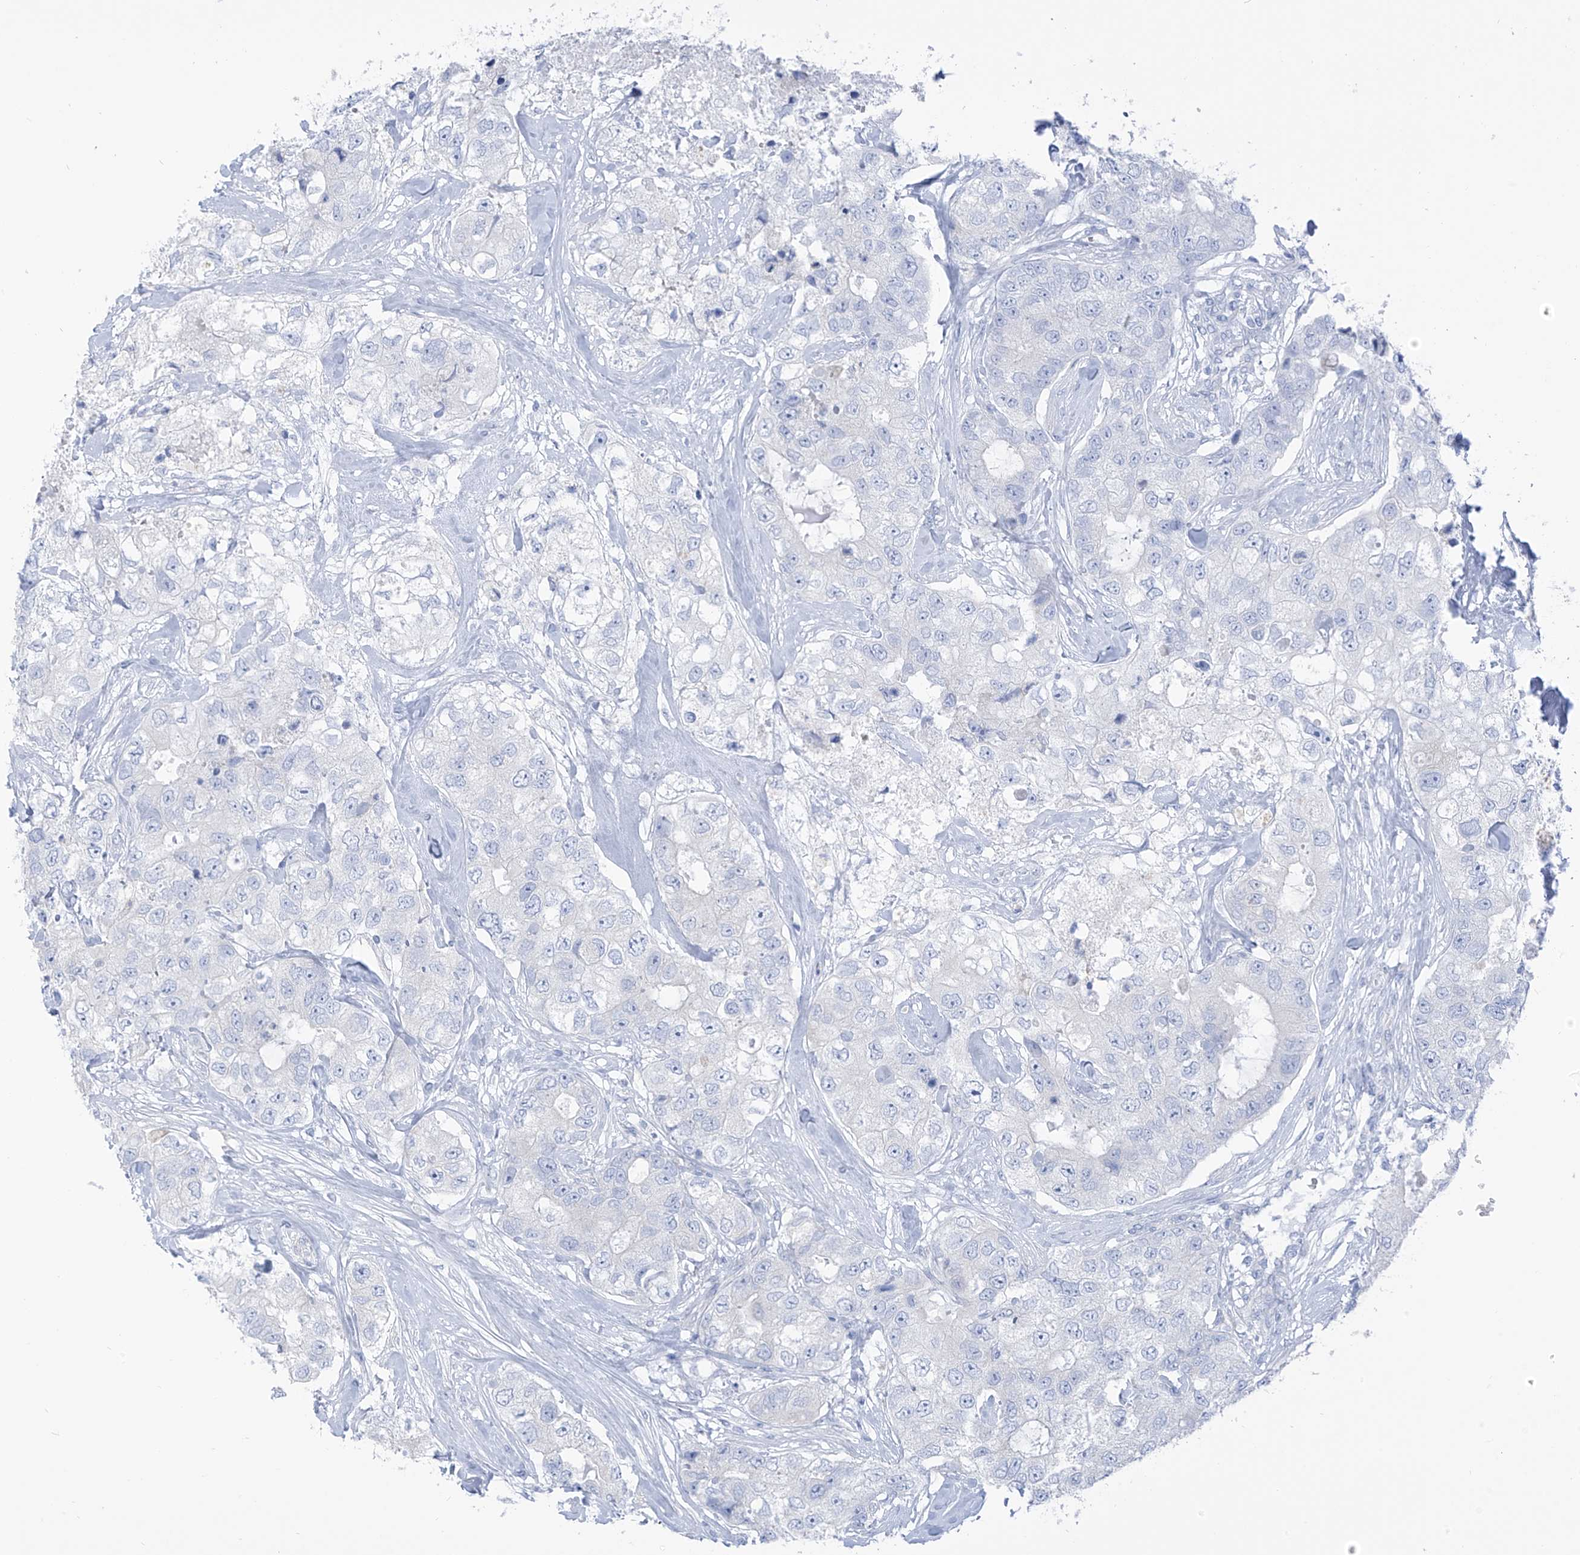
{"staining": {"intensity": "negative", "quantity": "none", "location": "none"}, "tissue": "breast cancer", "cell_type": "Tumor cells", "image_type": "cancer", "snomed": [{"axis": "morphology", "description": "Duct carcinoma"}, {"axis": "topography", "description": "Breast"}], "caption": "Immunohistochemistry histopathology image of human breast infiltrating ductal carcinoma stained for a protein (brown), which shows no expression in tumor cells.", "gene": "RCN2", "patient": {"sex": "female", "age": 62}}